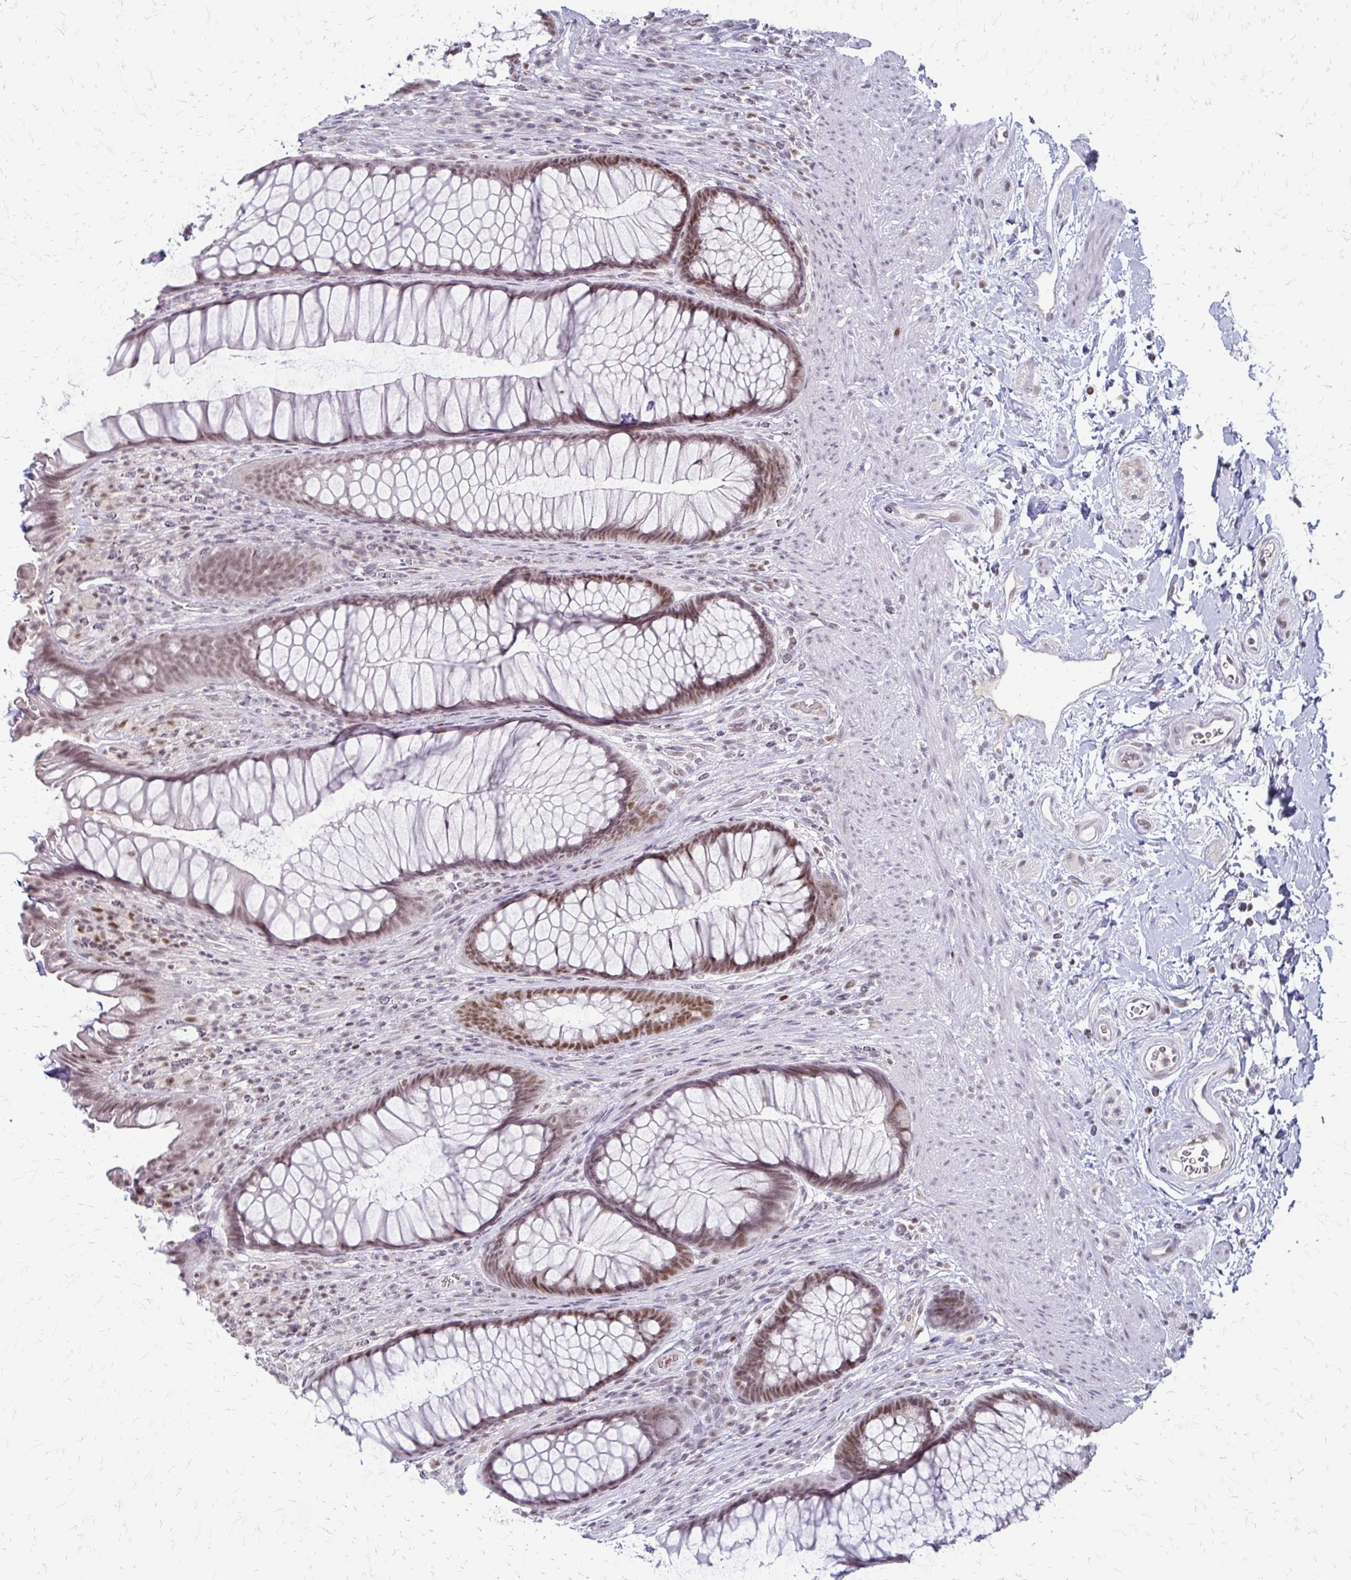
{"staining": {"intensity": "moderate", "quantity": ">75%", "location": "nuclear"}, "tissue": "rectum", "cell_type": "Glandular cells", "image_type": "normal", "snomed": [{"axis": "morphology", "description": "Normal tissue, NOS"}, {"axis": "topography", "description": "Rectum"}], "caption": "IHC histopathology image of benign human rectum stained for a protein (brown), which reveals medium levels of moderate nuclear staining in approximately >75% of glandular cells.", "gene": "EED", "patient": {"sex": "male", "age": 53}}